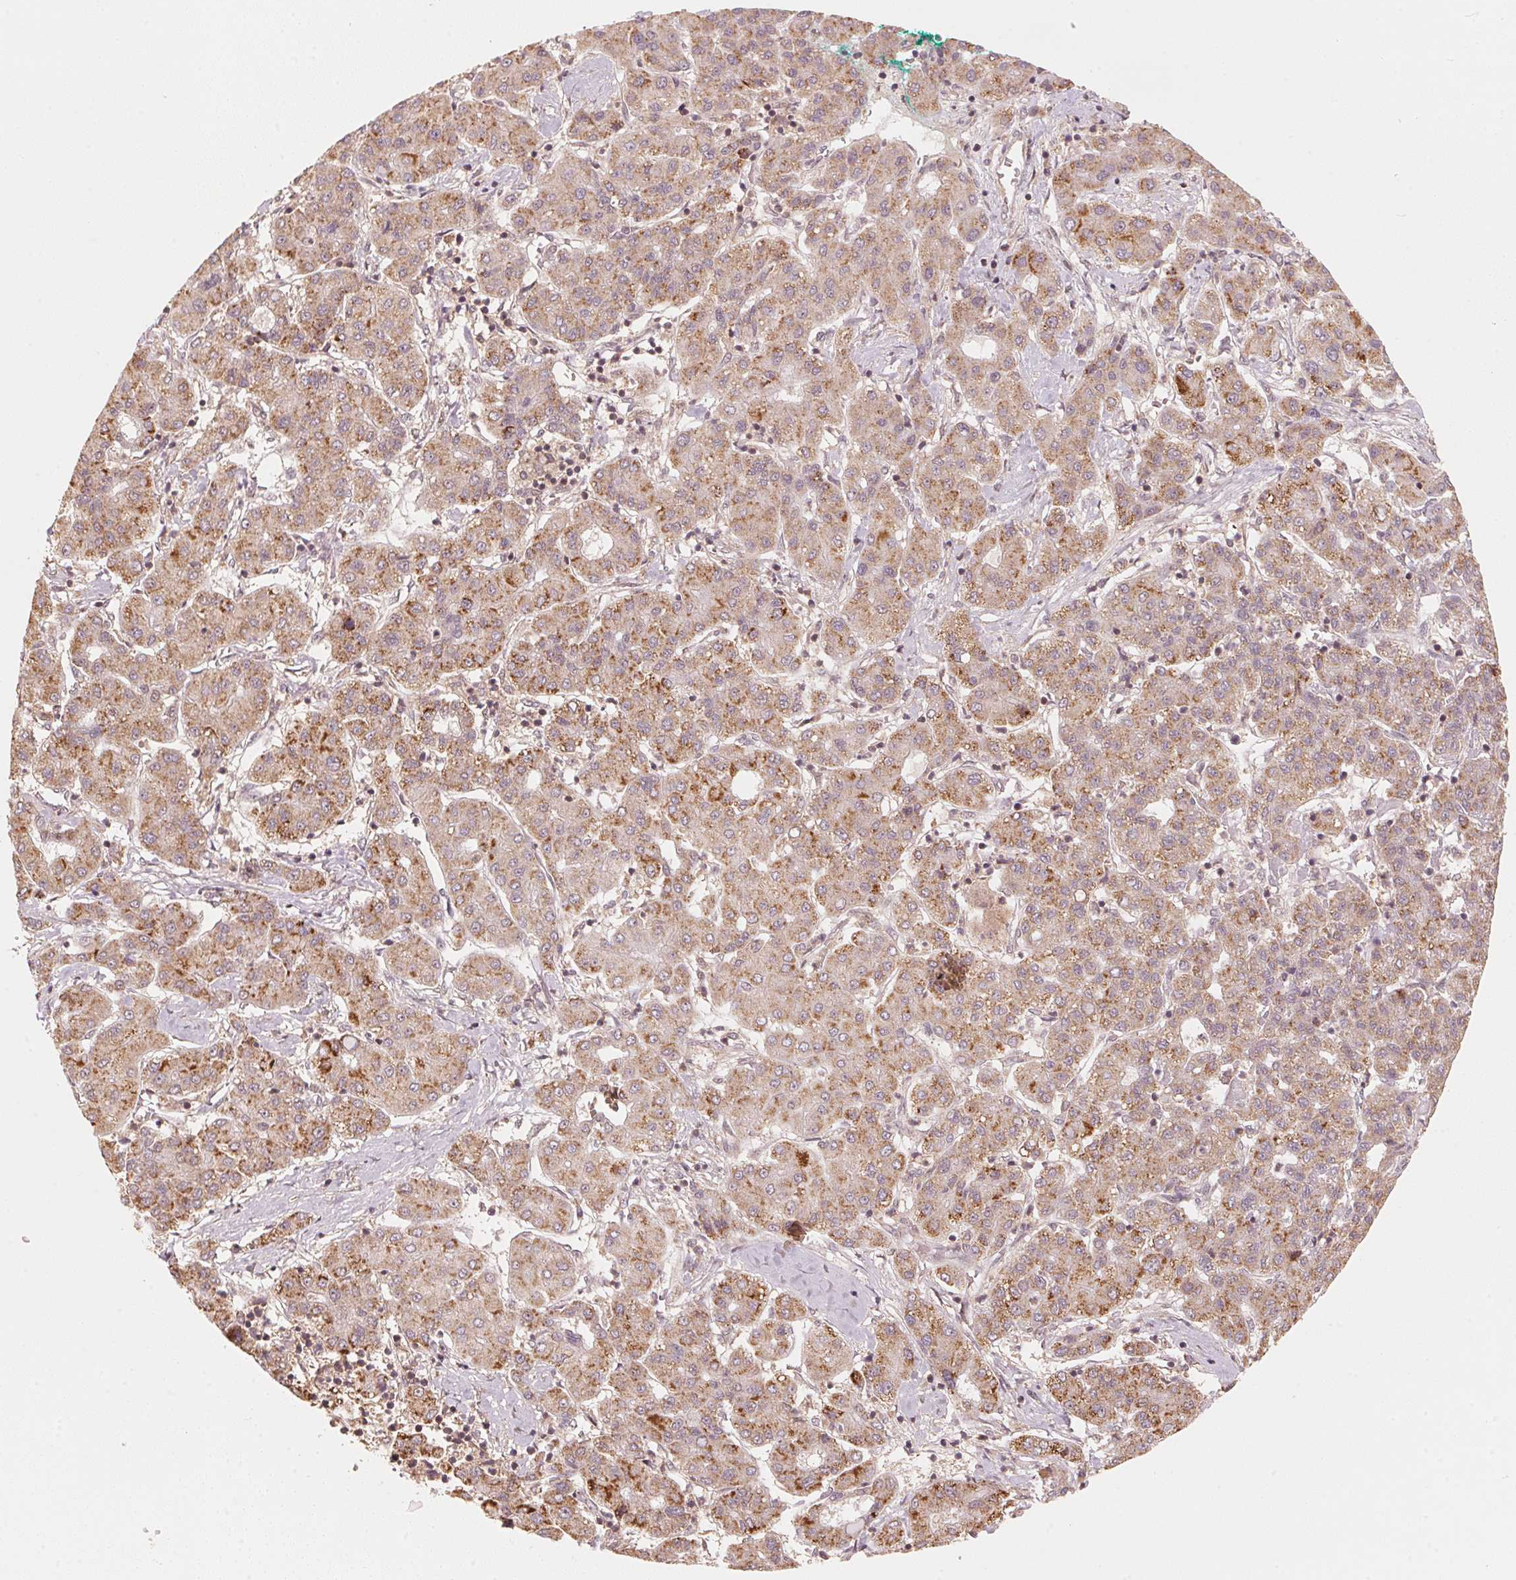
{"staining": {"intensity": "moderate", "quantity": ">75%", "location": "cytoplasmic/membranous"}, "tissue": "liver cancer", "cell_type": "Tumor cells", "image_type": "cancer", "snomed": [{"axis": "morphology", "description": "Carcinoma, Hepatocellular, NOS"}, {"axis": "topography", "description": "Liver"}], "caption": "Liver cancer stained with DAB immunohistochemistry shows medium levels of moderate cytoplasmic/membranous staining in approximately >75% of tumor cells. (DAB IHC, brown staining for protein, blue staining for nuclei).", "gene": "C2orf73", "patient": {"sex": "male", "age": 65}}